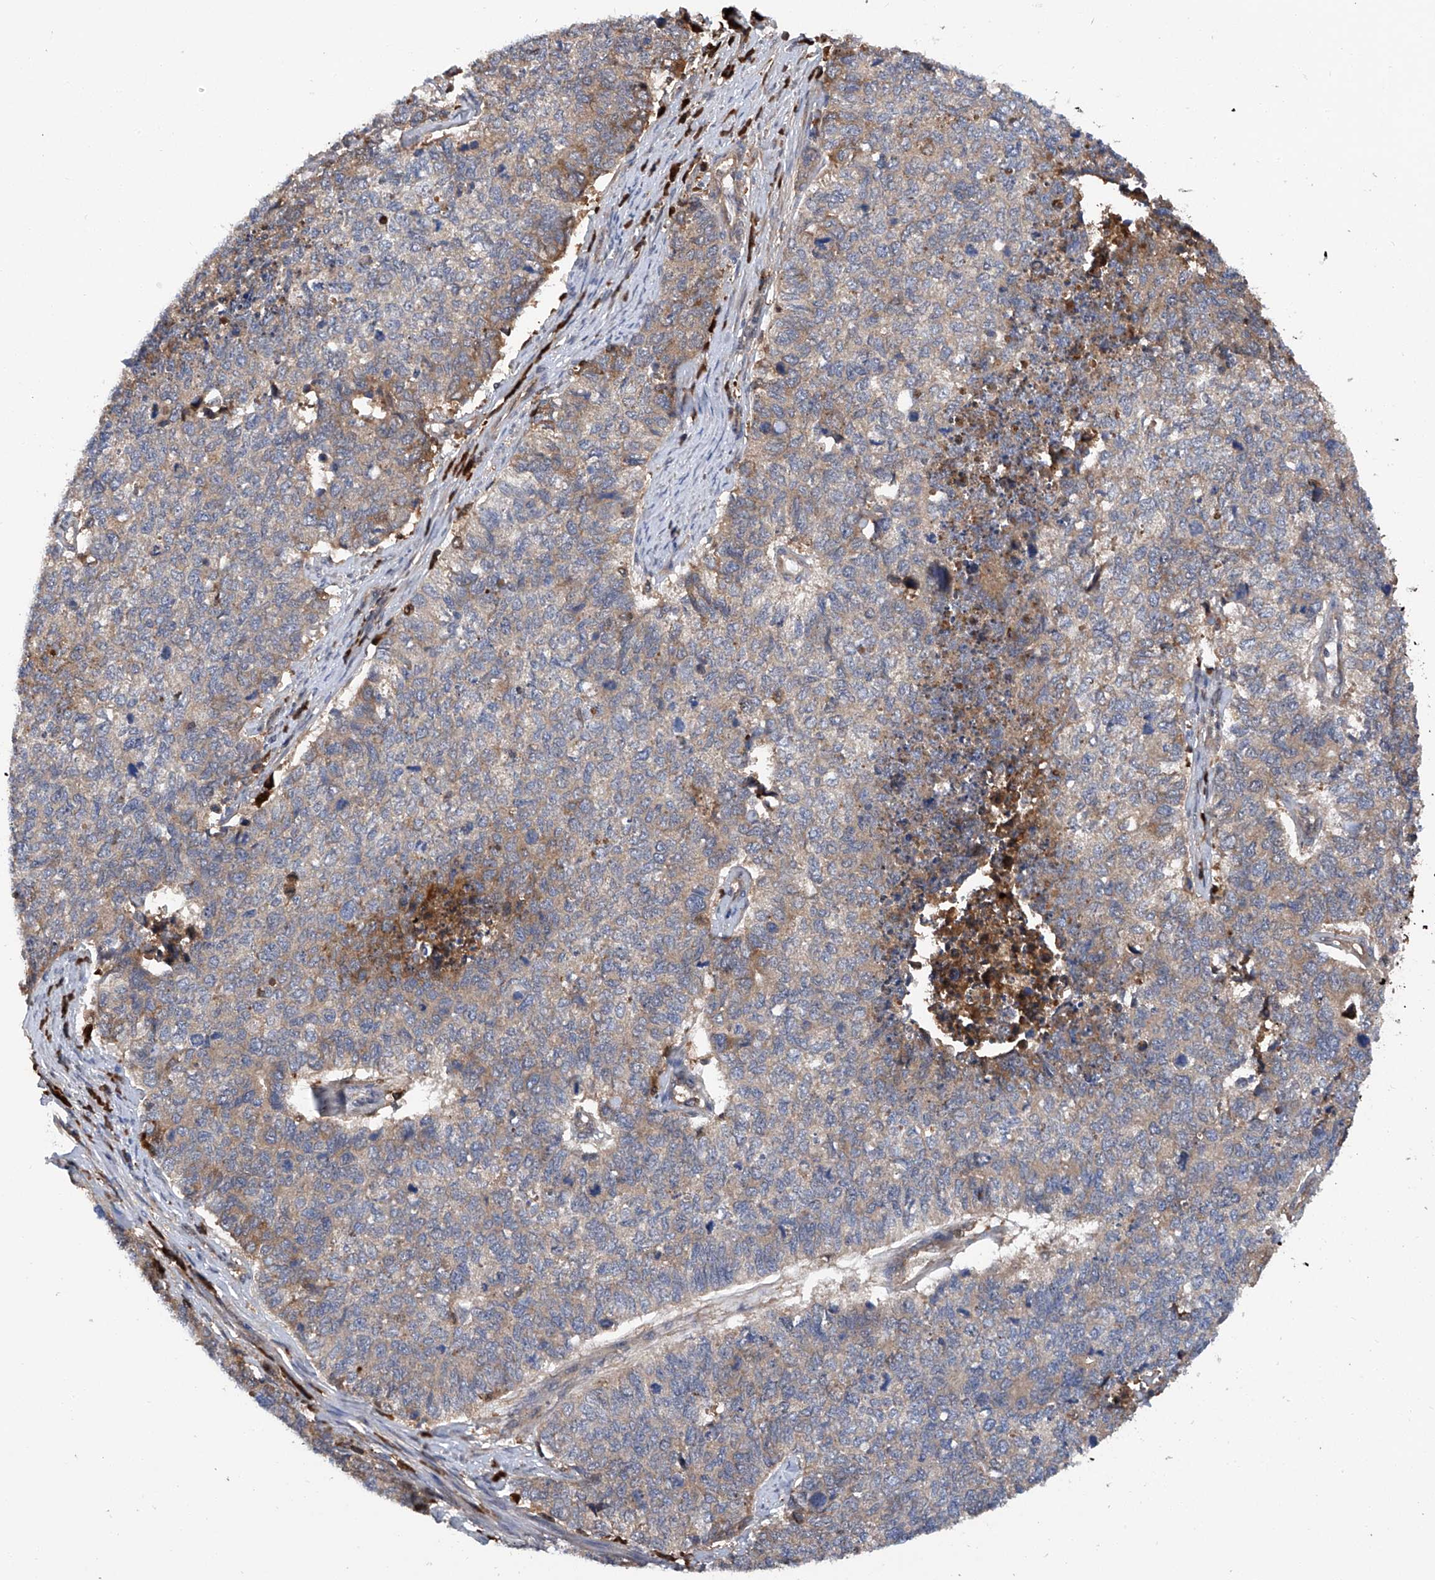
{"staining": {"intensity": "moderate", "quantity": "25%-75%", "location": "cytoplasmic/membranous"}, "tissue": "cervical cancer", "cell_type": "Tumor cells", "image_type": "cancer", "snomed": [{"axis": "morphology", "description": "Squamous cell carcinoma, NOS"}, {"axis": "topography", "description": "Cervix"}], "caption": "Approximately 25%-75% of tumor cells in human cervical squamous cell carcinoma reveal moderate cytoplasmic/membranous protein positivity as visualized by brown immunohistochemical staining.", "gene": "ASCC3", "patient": {"sex": "female", "age": 63}}